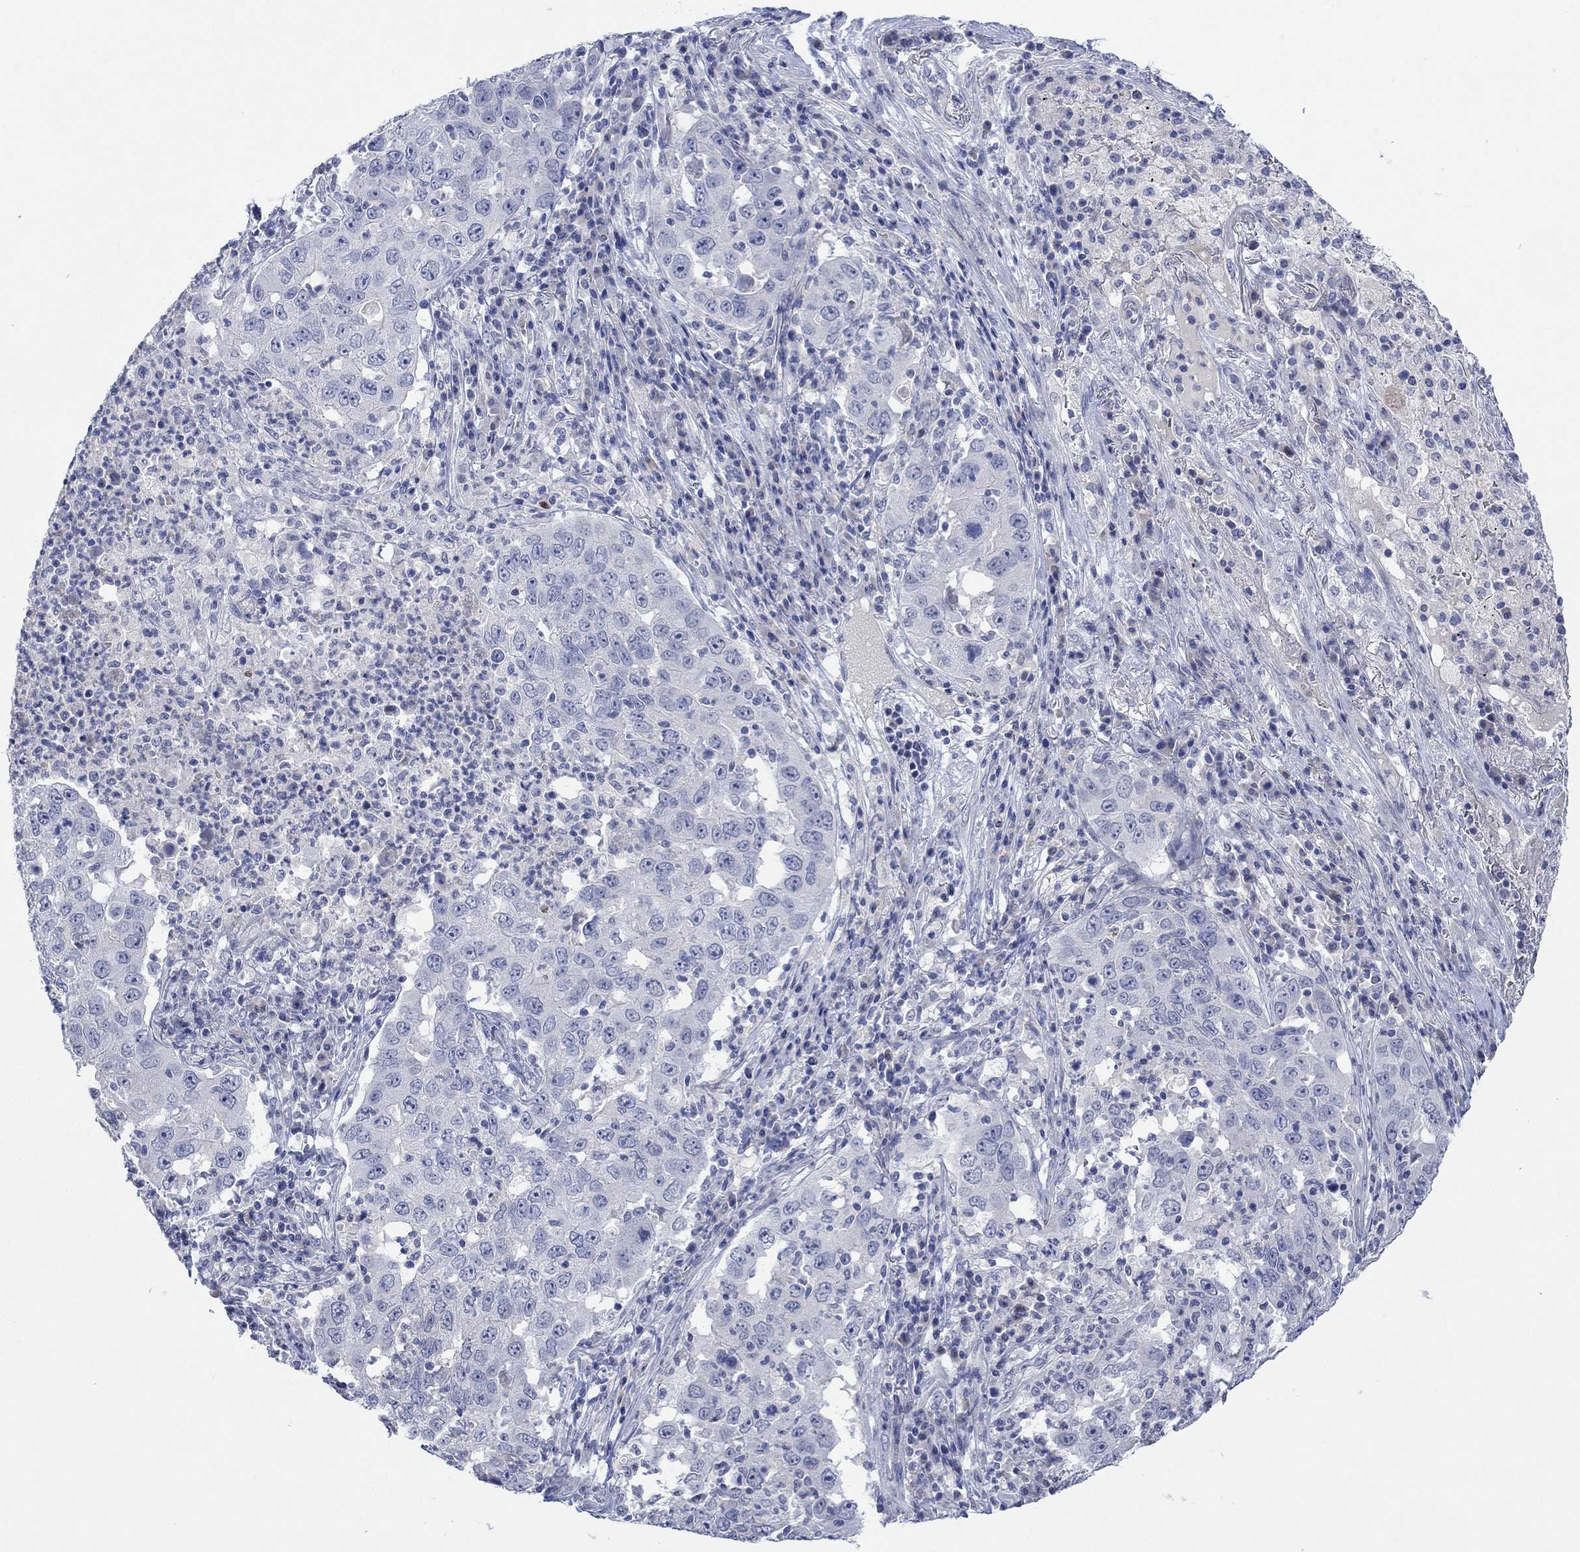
{"staining": {"intensity": "negative", "quantity": "none", "location": "none"}, "tissue": "lung cancer", "cell_type": "Tumor cells", "image_type": "cancer", "snomed": [{"axis": "morphology", "description": "Adenocarcinoma, NOS"}, {"axis": "topography", "description": "Lung"}], "caption": "Immunohistochemistry (IHC) histopathology image of human lung cancer (adenocarcinoma) stained for a protein (brown), which displays no positivity in tumor cells. (Stains: DAB immunohistochemistry (IHC) with hematoxylin counter stain, Microscopy: brightfield microscopy at high magnification).", "gene": "DLK1", "patient": {"sex": "male", "age": 73}}